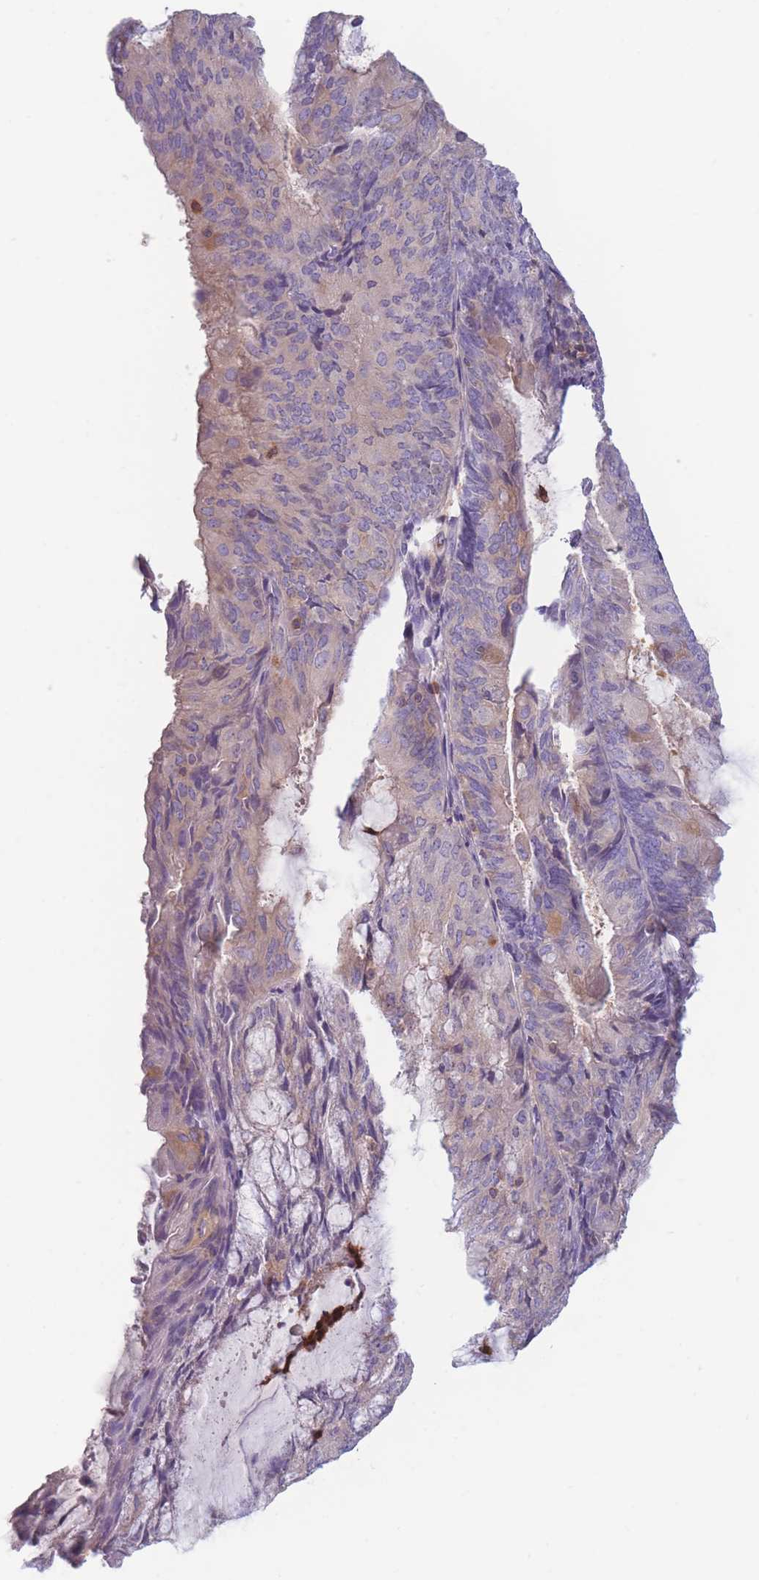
{"staining": {"intensity": "weak", "quantity": "25%-75%", "location": "cytoplasmic/membranous"}, "tissue": "endometrial cancer", "cell_type": "Tumor cells", "image_type": "cancer", "snomed": [{"axis": "morphology", "description": "Adenocarcinoma, NOS"}, {"axis": "topography", "description": "Endometrium"}], "caption": "IHC (DAB) staining of adenocarcinoma (endometrial) displays weak cytoplasmic/membranous protein positivity in approximately 25%-75% of tumor cells.", "gene": "ST3GAL4", "patient": {"sex": "female", "age": 81}}